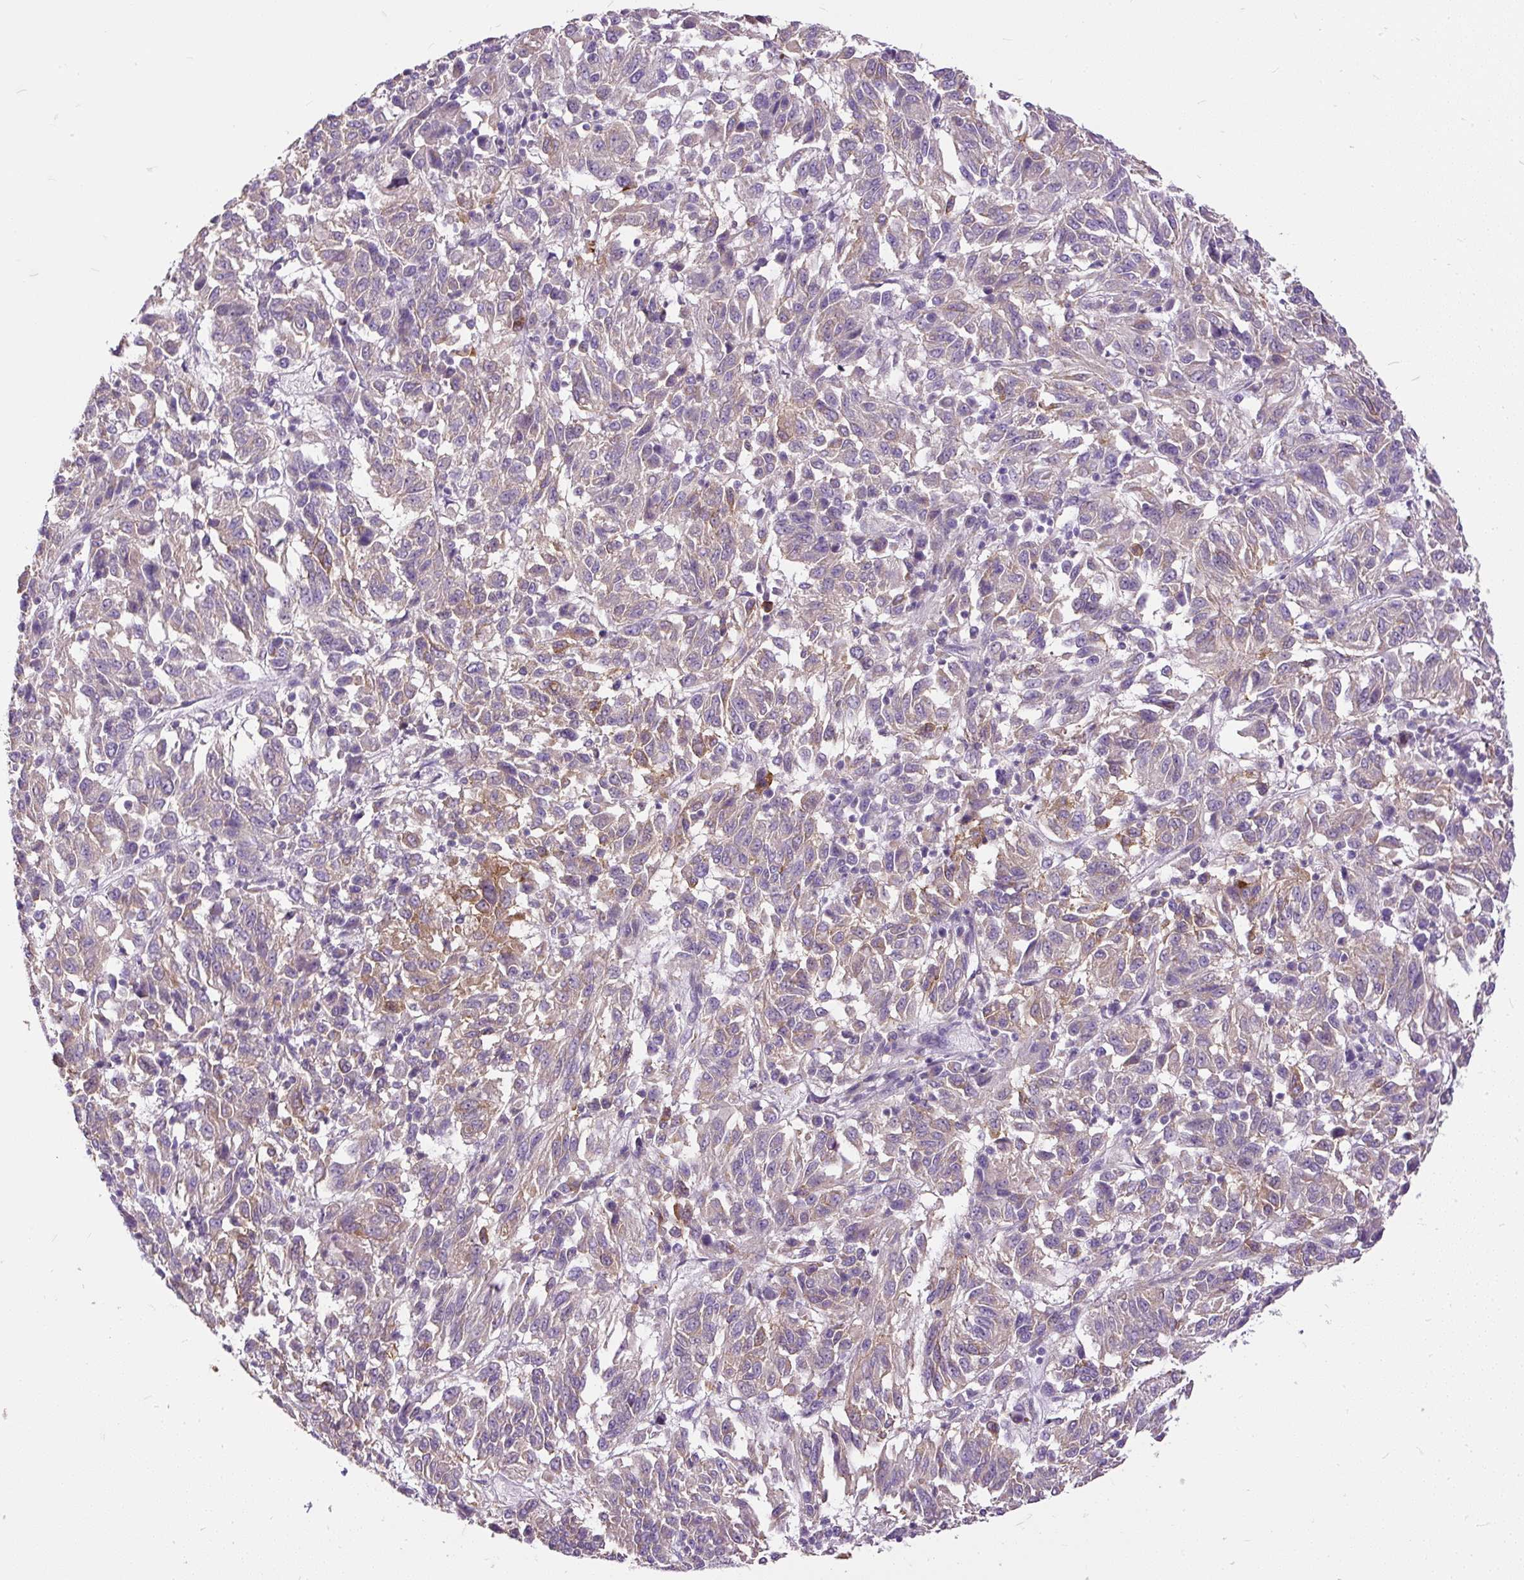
{"staining": {"intensity": "weak", "quantity": "25%-75%", "location": "cytoplasmic/membranous"}, "tissue": "melanoma", "cell_type": "Tumor cells", "image_type": "cancer", "snomed": [{"axis": "morphology", "description": "Malignant melanoma, Metastatic site"}, {"axis": "topography", "description": "Lung"}], "caption": "Melanoma stained for a protein (brown) displays weak cytoplasmic/membranous positive staining in about 25%-75% of tumor cells.", "gene": "GBX1", "patient": {"sex": "male", "age": 64}}